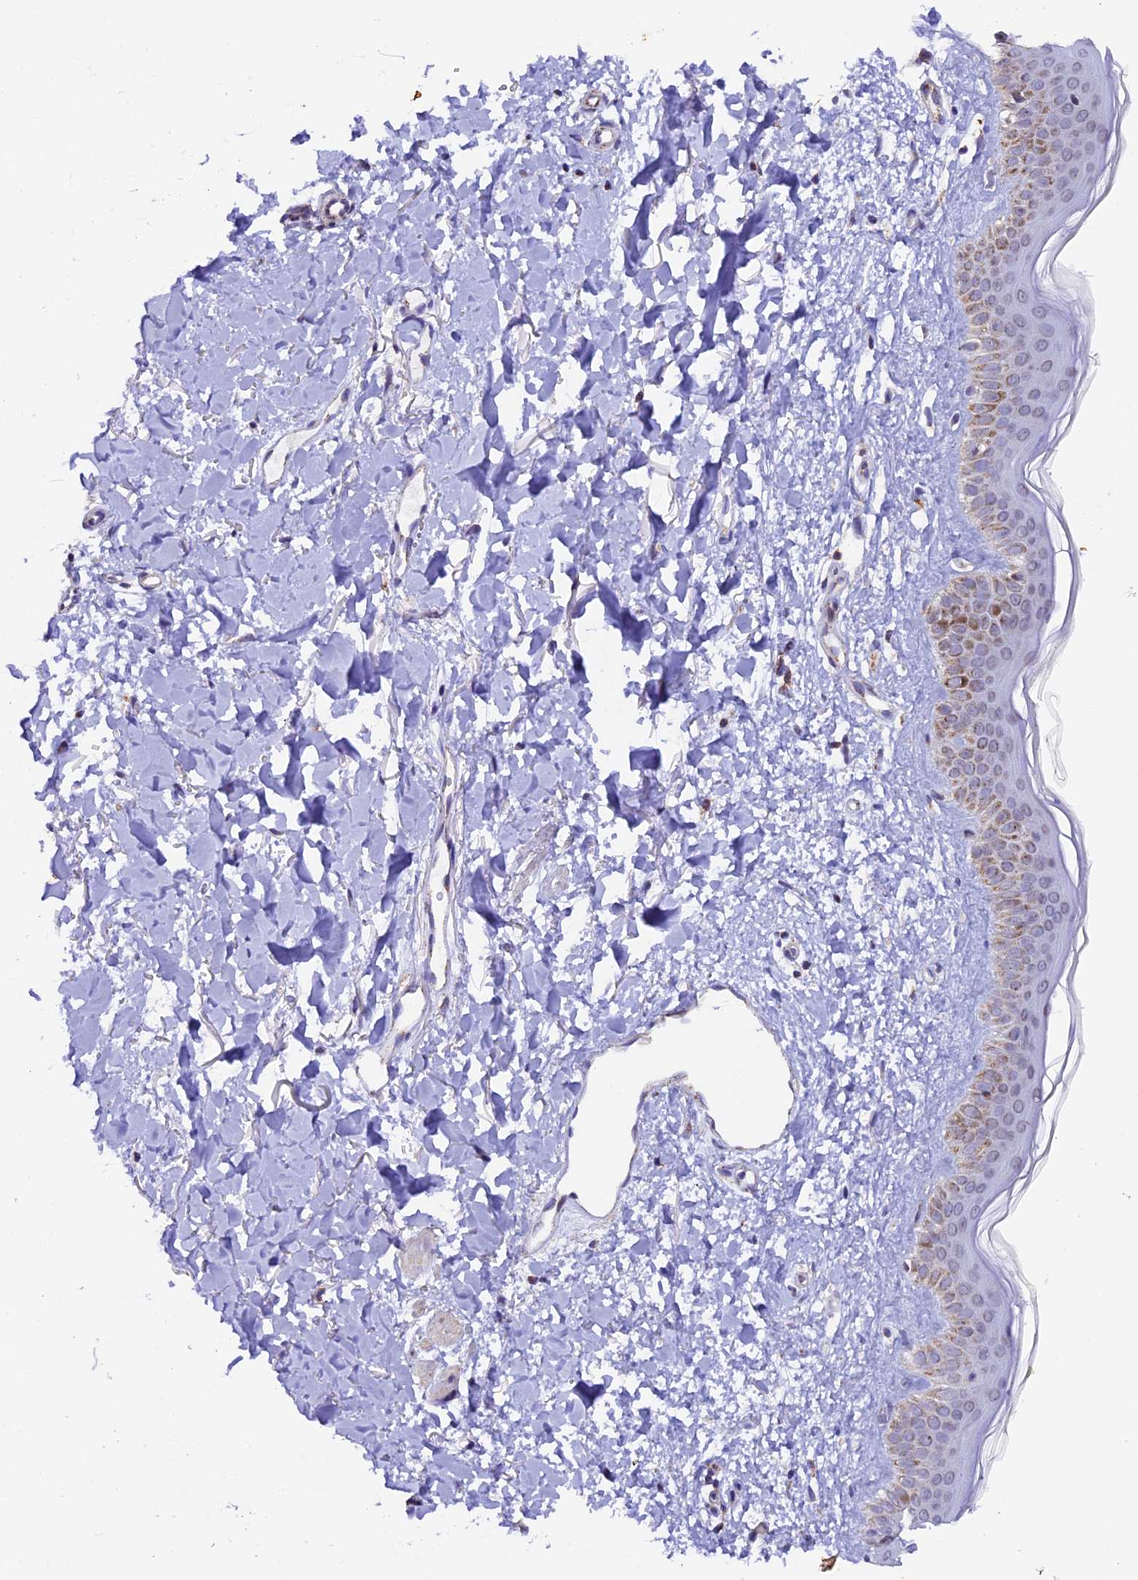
{"staining": {"intensity": "weak", "quantity": "25%-75%", "location": "cytoplasmic/membranous"}, "tissue": "skin", "cell_type": "Fibroblasts", "image_type": "normal", "snomed": [{"axis": "morphology", "description": "Normal tissue, NOS"}, {"axis": "topography", "description": "Skin"}], "caption": "Human skin stained with a brown dye reveals weak cytoplasmic/membranous positive positivity in about 25%-75% of fibroblasts.", "gene": "TFAM", "patient": {"sex": "female", "age": 58}}